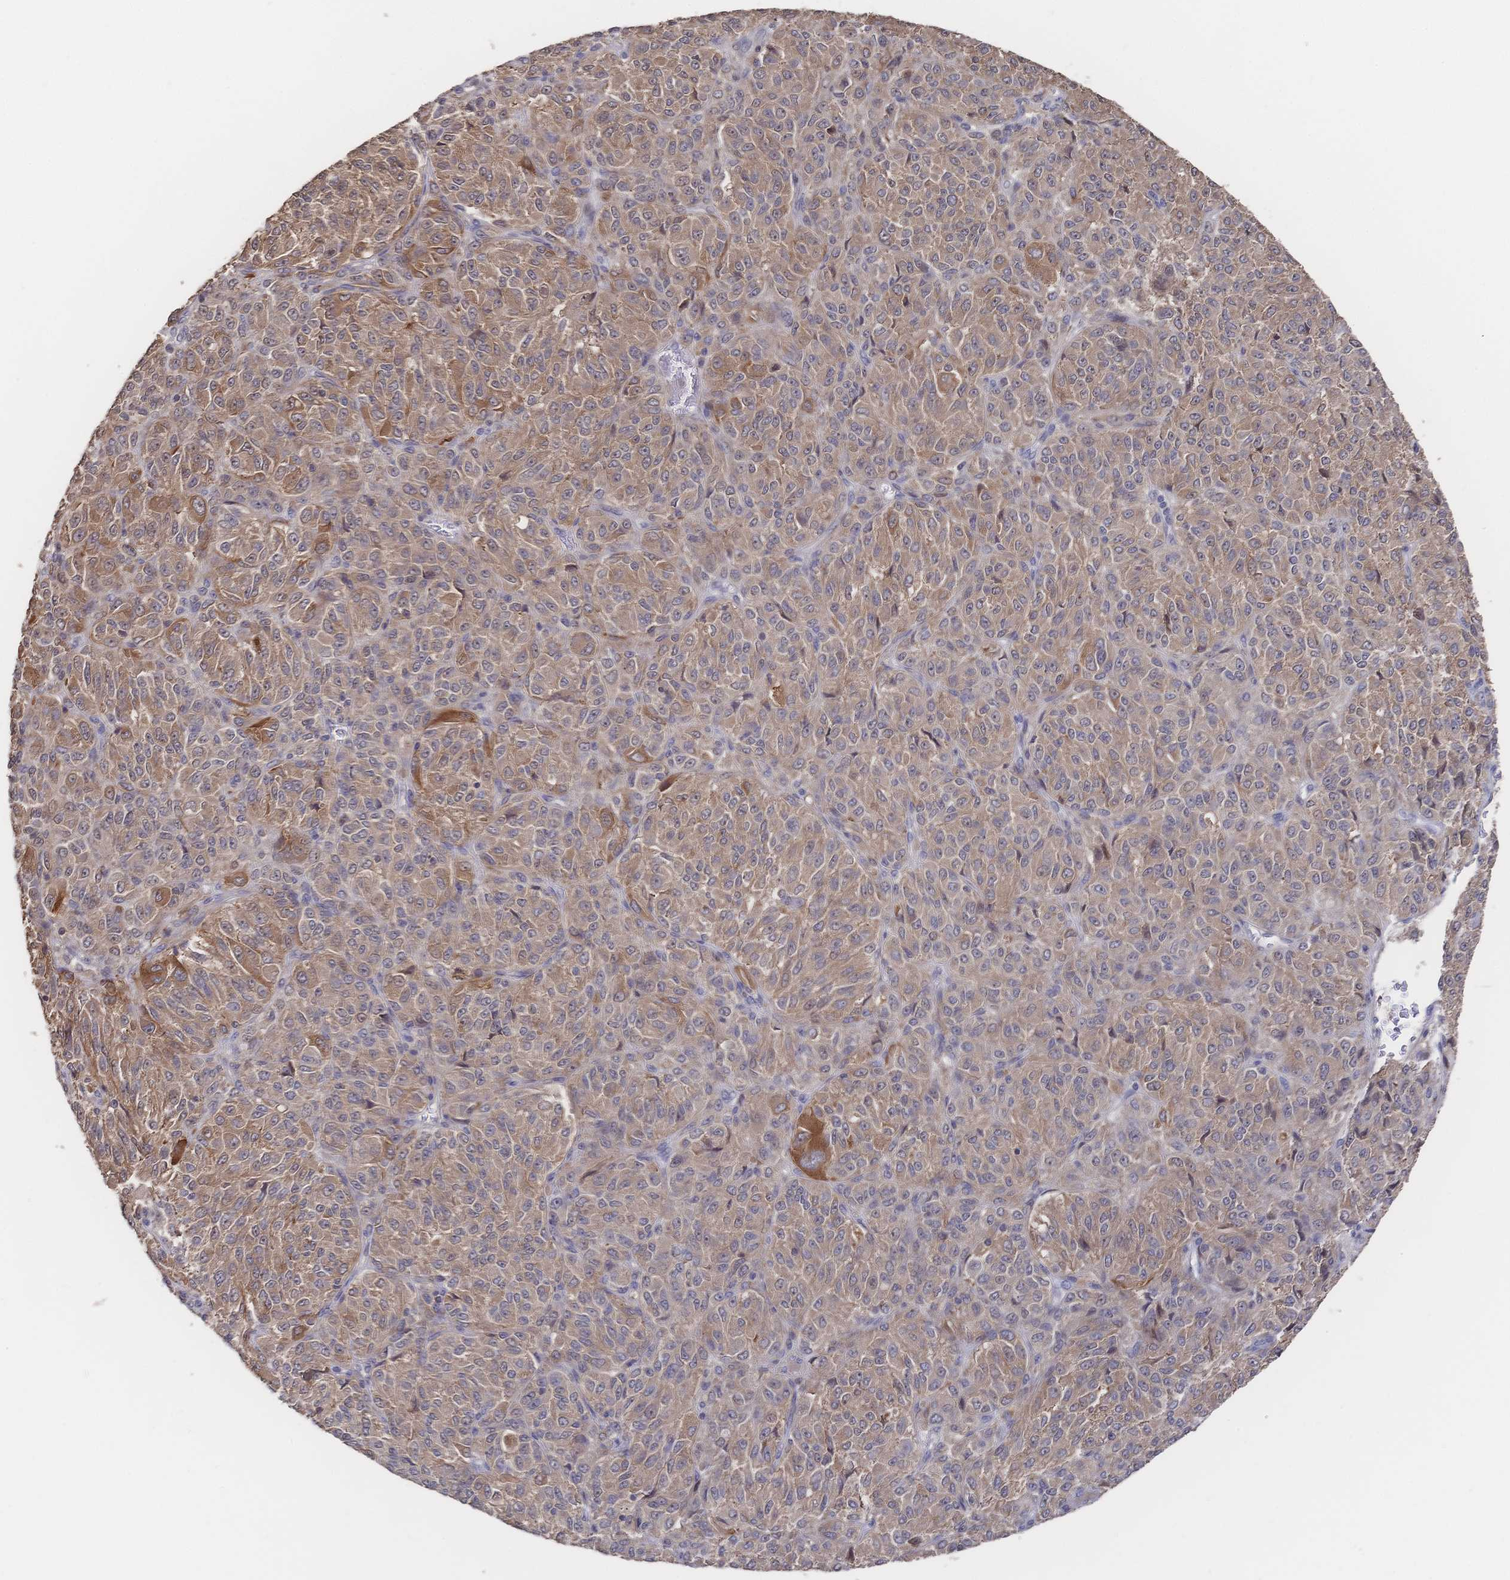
{"staining": {"intensity": "moderate", "quantity": ">75%", "location": "cytoplasmic/membranous"}, "tissue": "melanoma", "cell_type": "Tumor cells", "image_type": "cancer", "snomed": [{"axis": "morphology", "description": "Malignant melanoma, Metastatic site"}, {"axis": "topography", "description": "Brain"}], "caption": "Moderate cytoplasmic/membranous expression is present in about >75% of tumor cells in malignant melanoma (metastatic site). Nuclei are stained in blue.", "gene": "DNAJA4", "patient": {"sex": "female", "age": 56}}